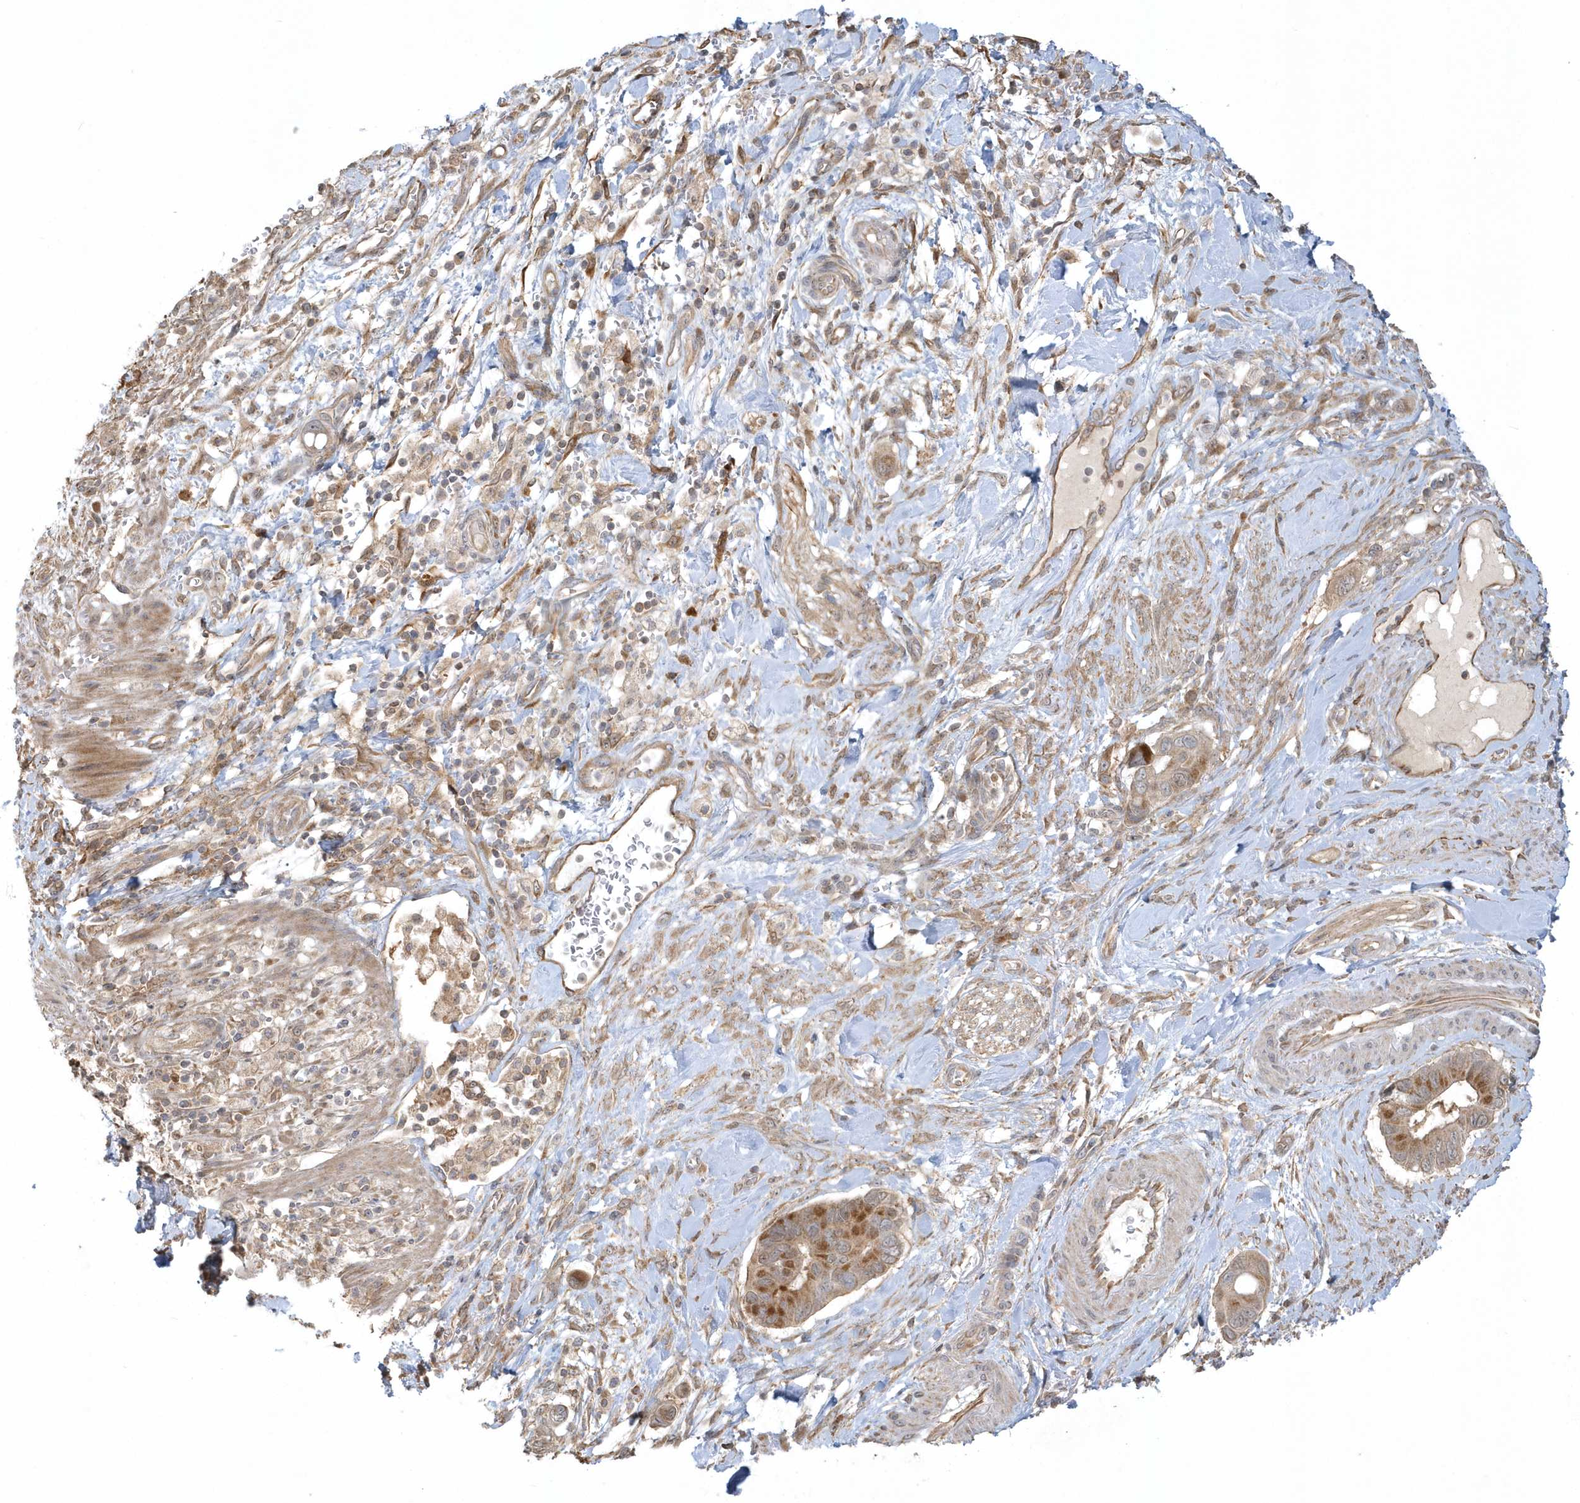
{"staining": {"intensity": "moderate", "quantity": "25%-75%", "location": "cytoplasmic/membranous"}, "tissue": "pancreatic cancer", "cell_type": "Tumor cells", "image_type": "cancer", "snomed": [{"axis": "morphology", "description": "Adenocarcinoma, NOS"}, {"axis": "topography", "description": "Pancreas"}], "caption": "Immunohistochemistry micrograph of neoplastic tissue: pancreatic cancer stained using immunohistochemistry shows medium levels of moderate protein expression localized specifically in the cytoplasmic/membranous of tumor cells, appearing as a cytoplasmic/membranous brown color.", "gene": "THG1L", "patient": {"sex": "male", "age": 68}}